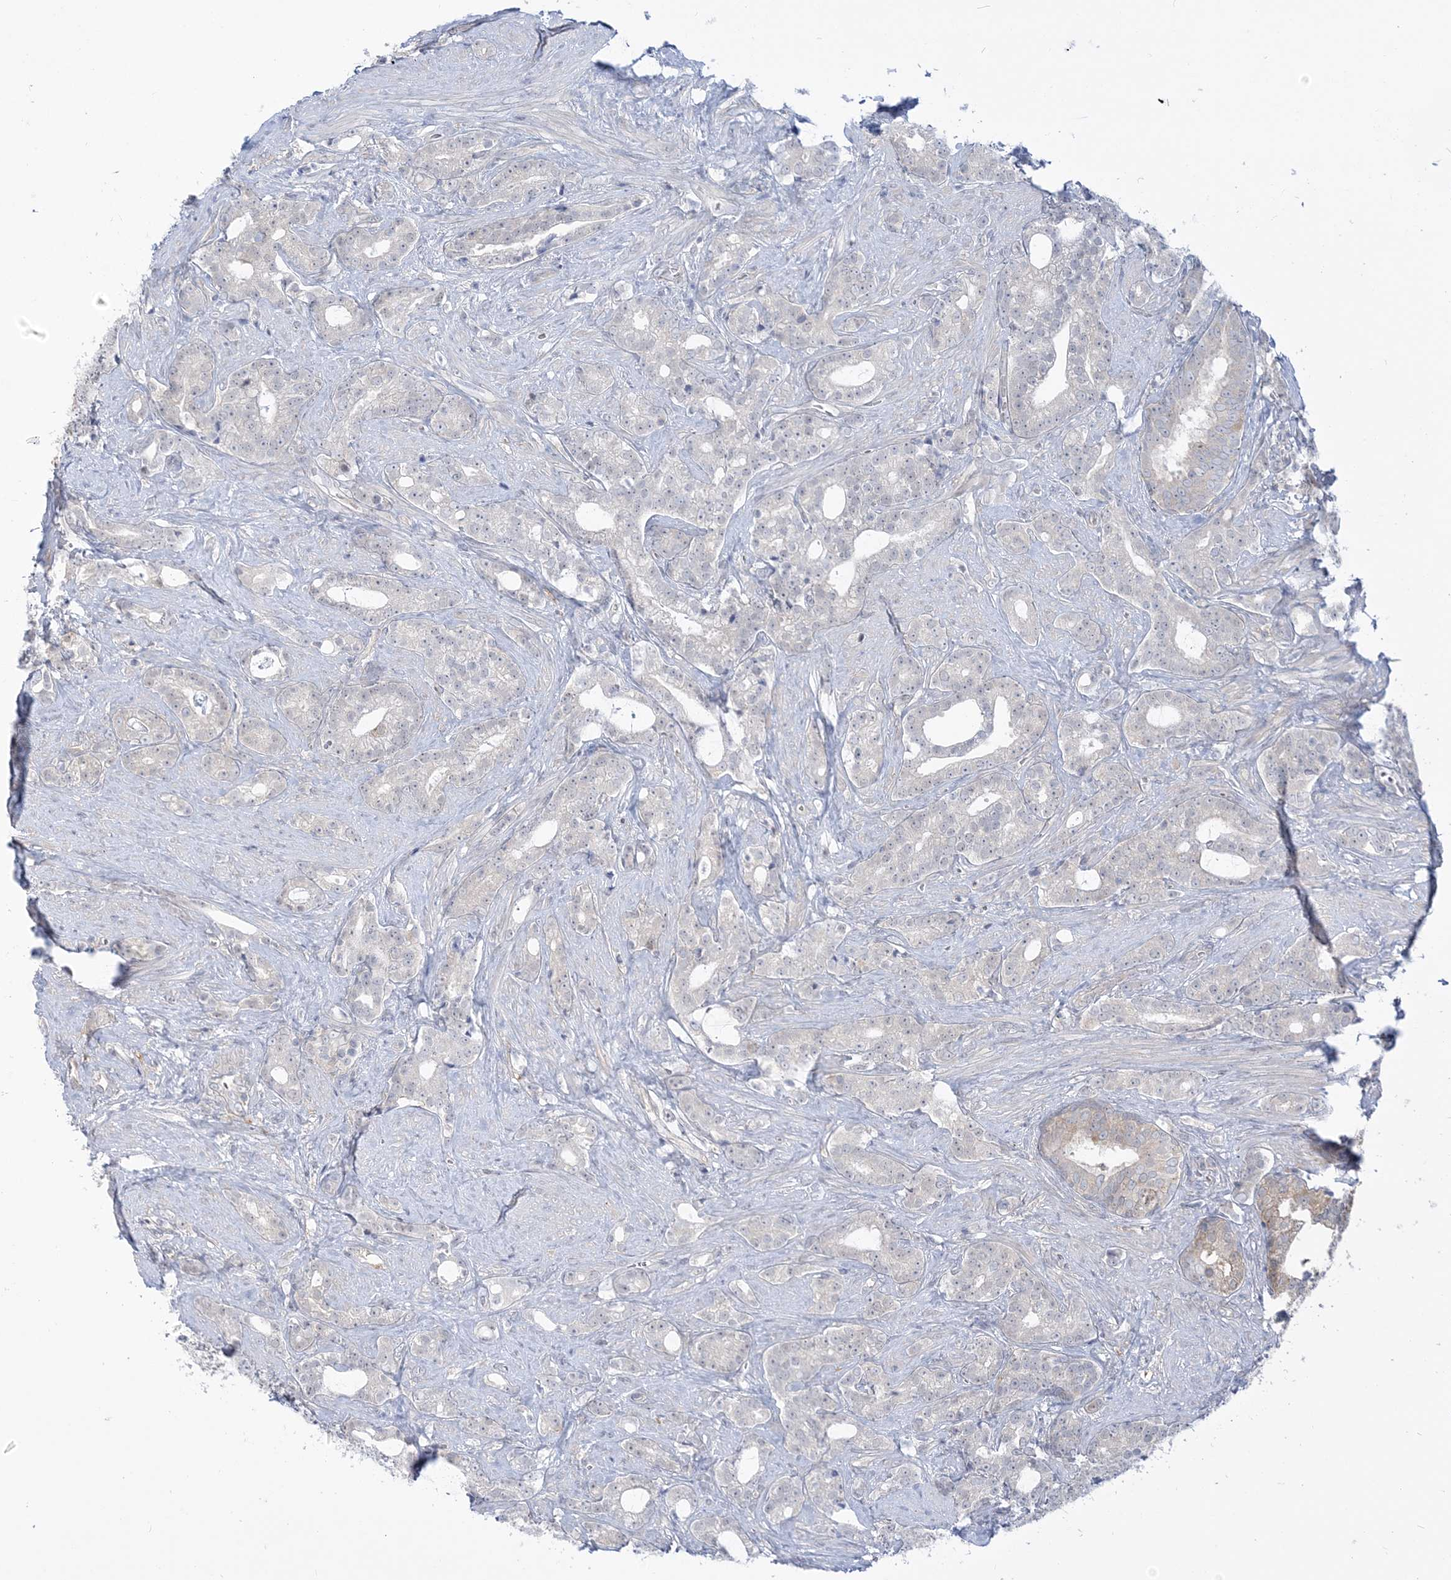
{"staining": {"intensity": "negative", "quantity": "none", "location": "none"}, "tissue": "prostate cancer", "cell_type": "Tumor cells", "image_type": "cancer", "snomed": [{"axis": "morphology", "description": "Adenocarcinoma, High grade"}, {"axis": "topography", "description": "Prostate and seminal vesicle, NOS"}], "caption": "There is no significant expression in tumor cells of prostate cancer (high-grade adenocarcinoma). (Stains: DAB IHC with hematoxylin counter stain, Microscopy: brightfield microscopy at high magnification).", "gene": "THADA", "patient": {"sex": "male", "age": 67}}